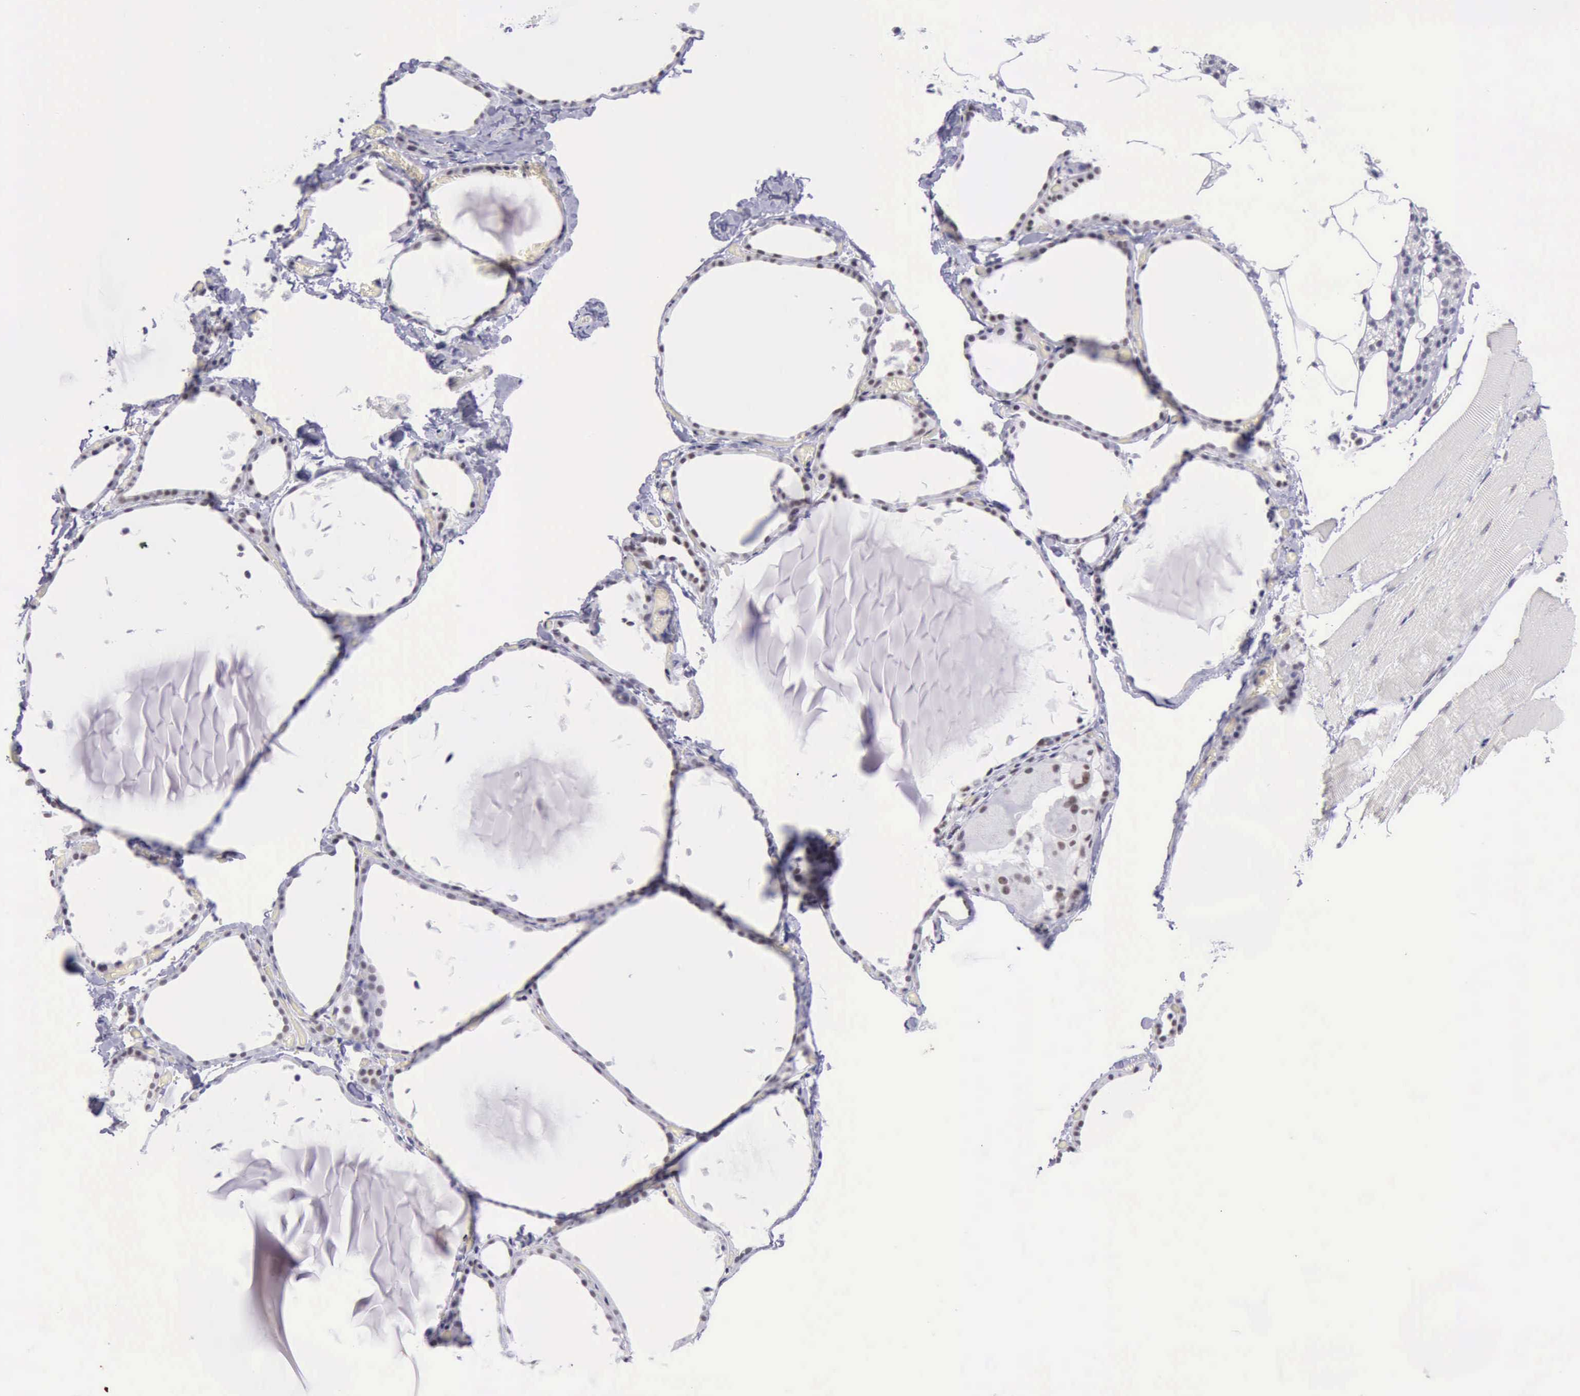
{"staining": {"intensity": "moderate", "quantity": "25%-75%", "location": "nuclear"}, "tissue": "thyroid gland", "cell_type": "Glandular cells", "image_type": "normal", "snomed": [{"axis": "morphology", "description": "Normal tissue, NOS"}, {"axis": "topography", "description": "Thyroid gland"}], "caption": "Benign thyroid gland reveals moderate nuclear positivity in about 25%-75% of glandular cells.", "gene": "EP300", "patient": {"sex": "female", "age": 22}}